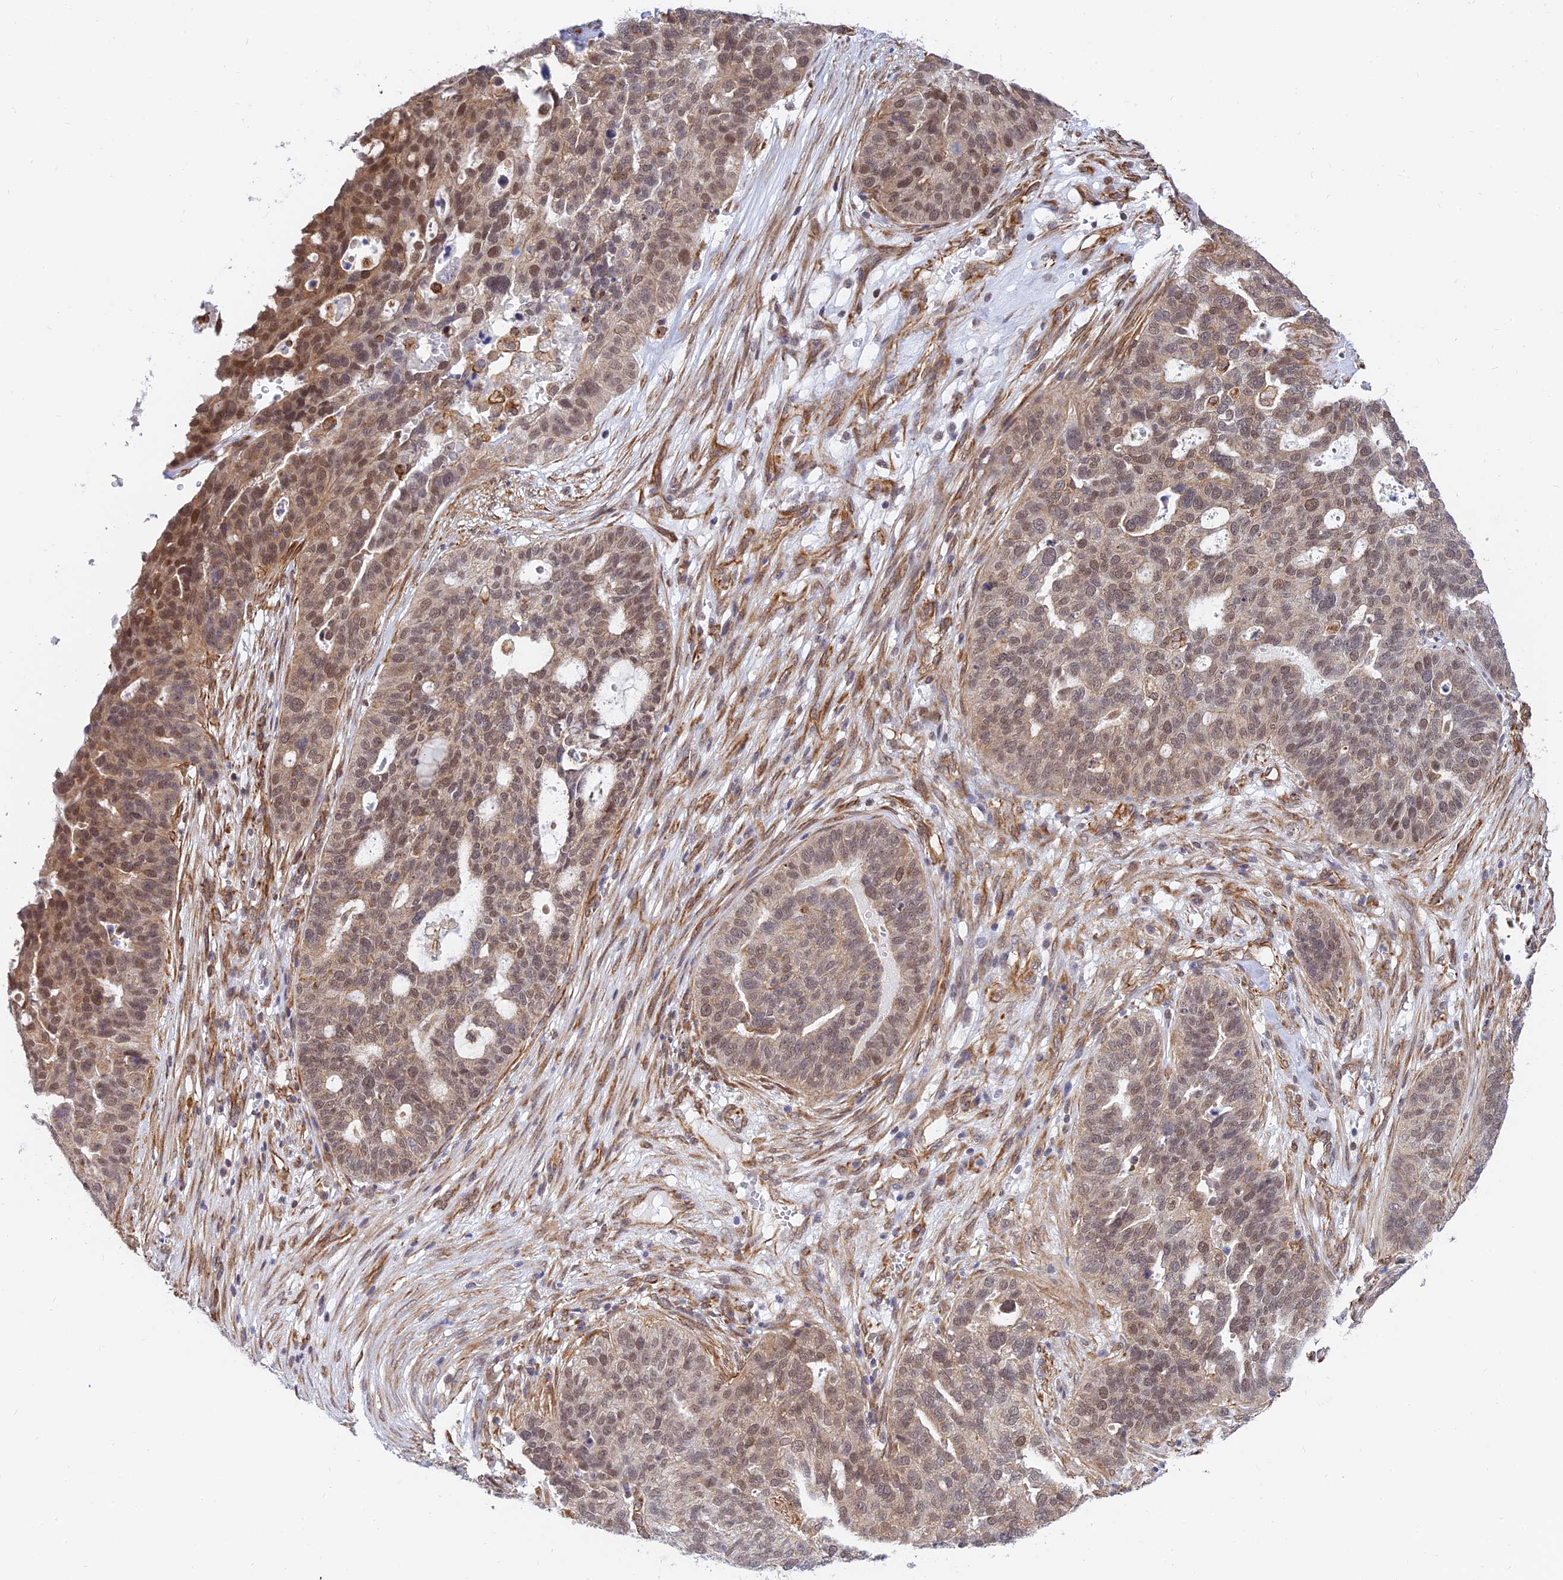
{"staining": {"intensity": "moderate", "quantity": ">75%", "location": "nuclear"}, "tissue": "ovarian cancer", "cell_type": "Tumor cells", "image_type": "cancer", "snomed": [{"axis": "morphology", "description": "Cystadenocarcinoma, serous, NOS"}, {"axis": "topography", "description": "Ovary"}], "caption": "A brown stain highlights moderate nuclear positivity of a protein in human ovarian cancer (serous cystadenocarcinoma) tumor cells.", "gene": "PAGR1", "patient": {"sex": "female", "age": 59}}